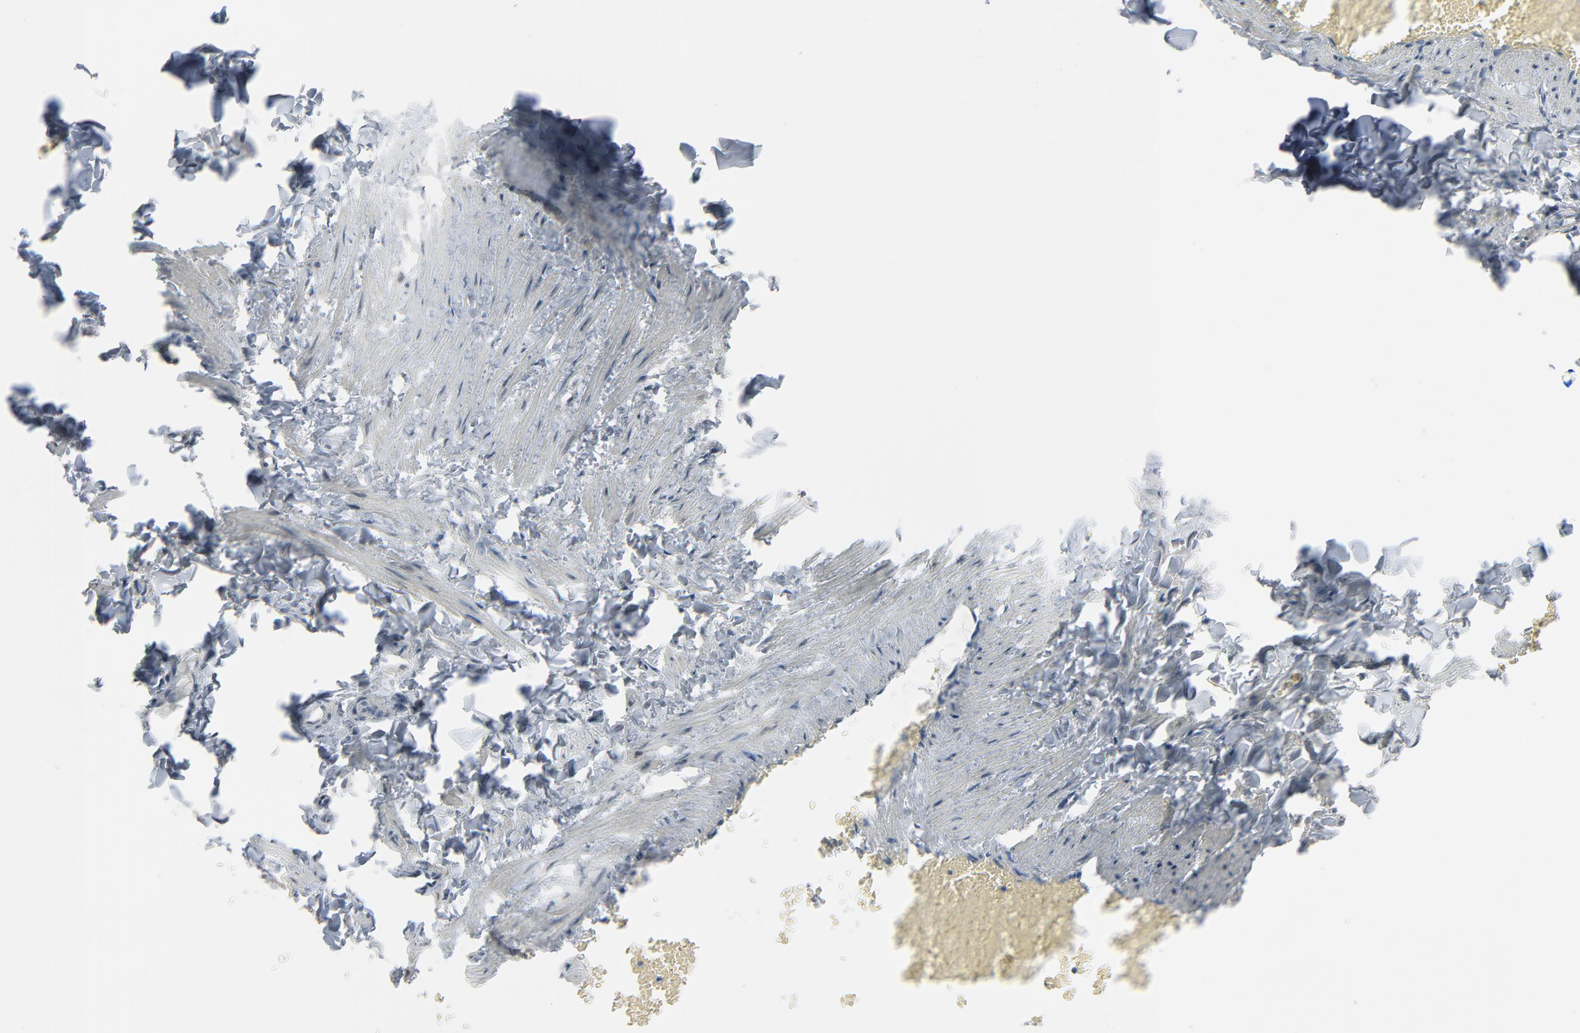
{"staining": {"intensity": "weak", "quantity": ">75%", "location": "cytoplasmic/membranous"}, "tissue": "adipose tissue", "cell_type": "Adipocytes", "image_type": "normal", "snomed": [{"axis": "morphology", "description": "Normal tissue, NOS"}, {"axis": "topography", "description": "Vascular tissue"}], "caption": "Adipose tissue stained with DAB (3,3'-diaminobenzidine) IHC shows low levels of weak cytoplasmic/membranous staining in about >75% of adipocytes. Immunohistochemistry stains the protein of interest in brown and the nuclei are stained blue.", "gene": "OPTN", "patient": {"sex": "male", "age": 41}}